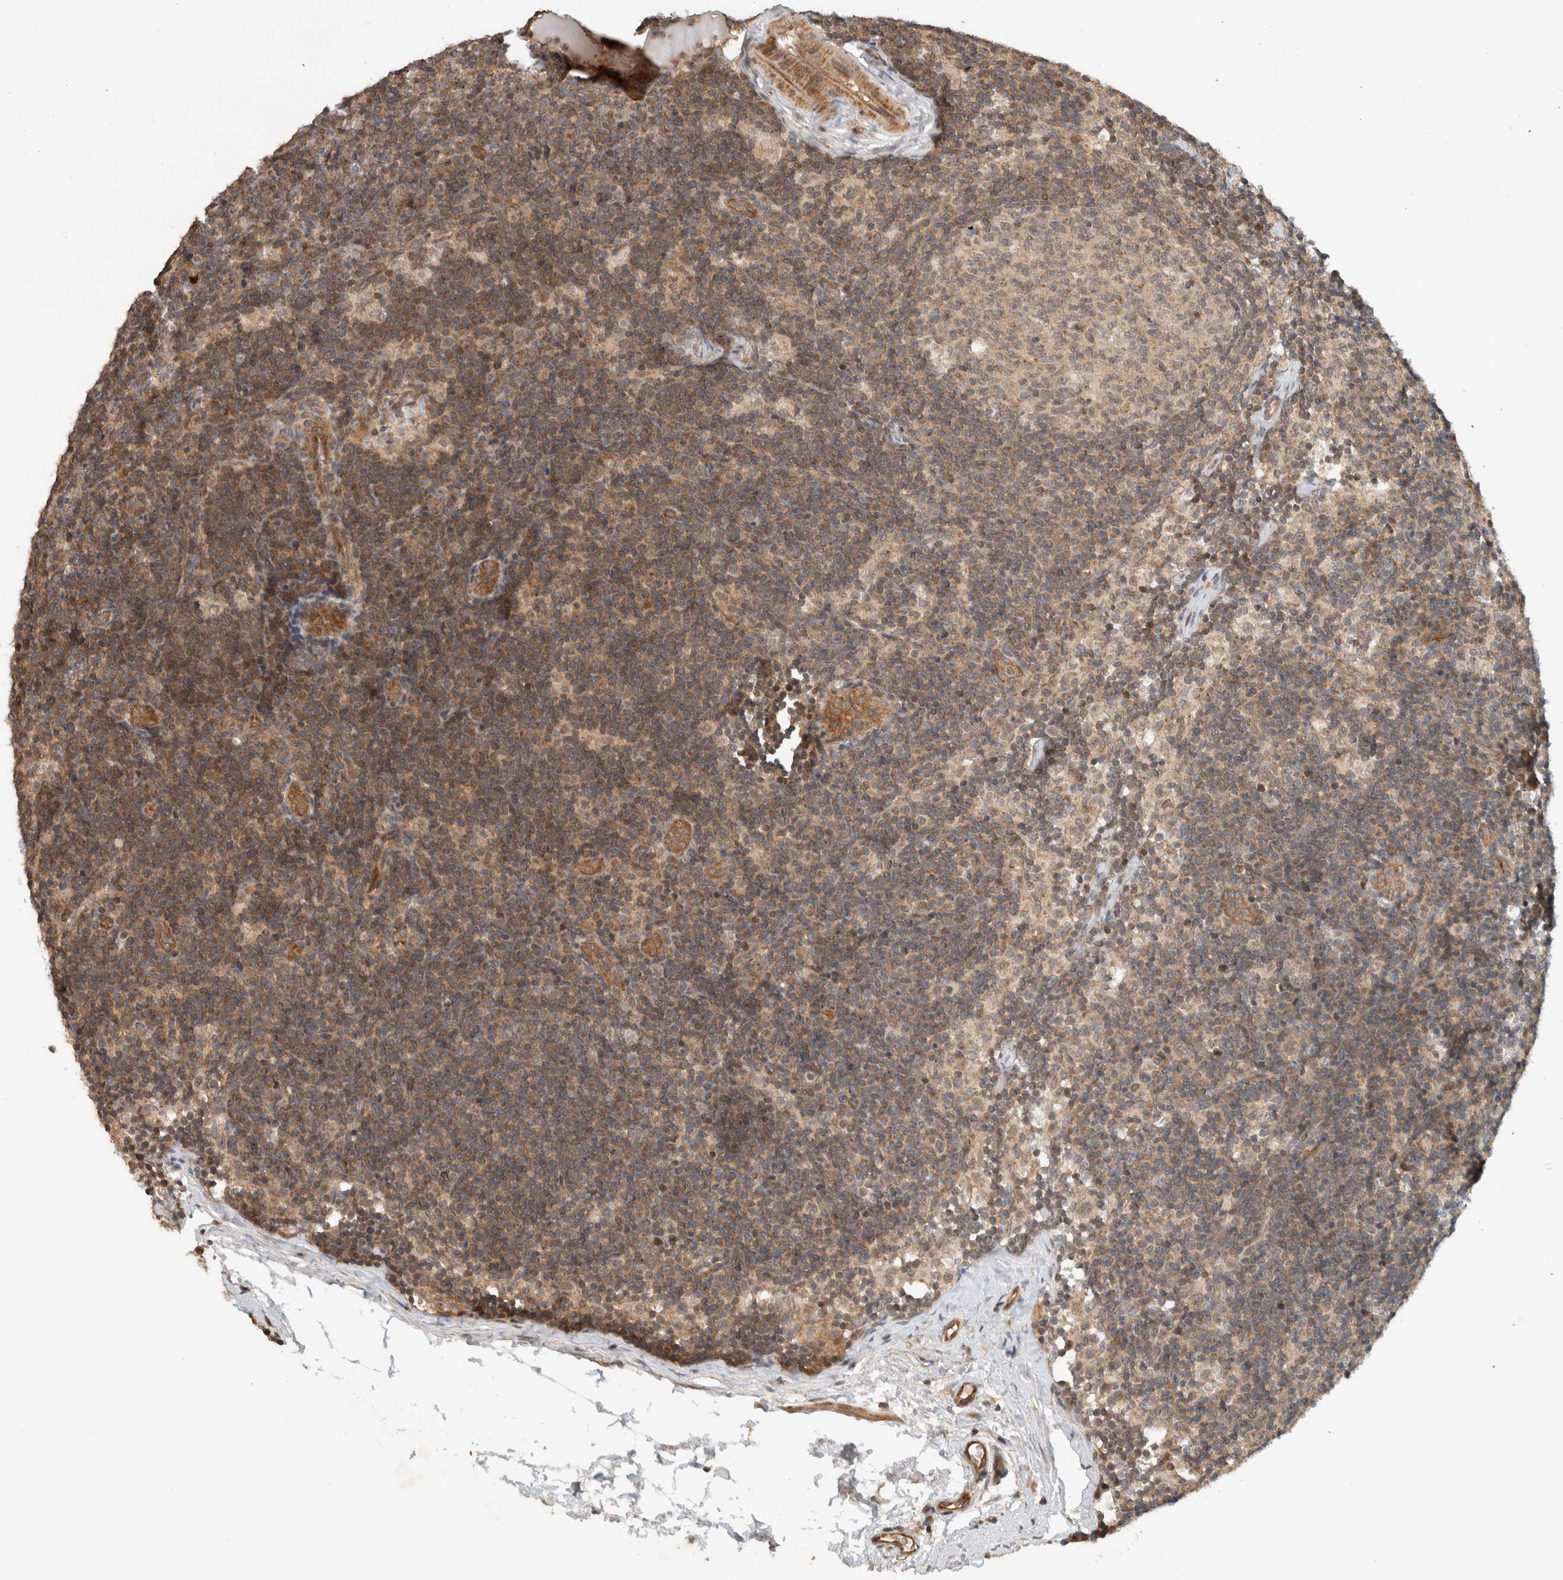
{"staining": {"intensity": "weak", "quantity": "<25%", "location": "cytoplasmic/membranous"}, "tissue": "lymph node", "cell_type": "Germinal center cells", "image_type": "normal", "snomed": [{"axis": "morphology", "description": "Normal tissue, NOS"}, {"axis": "topography", "description": "Lymph node"}], "caption": "Immunohistochemistry (IHC) histopathology image of normal lymph node stained for a protein (brown), which exhibits no staining in germinal center cells.", "gene": "CAAP1", "patient": {"sex": "female", "age": 22}}